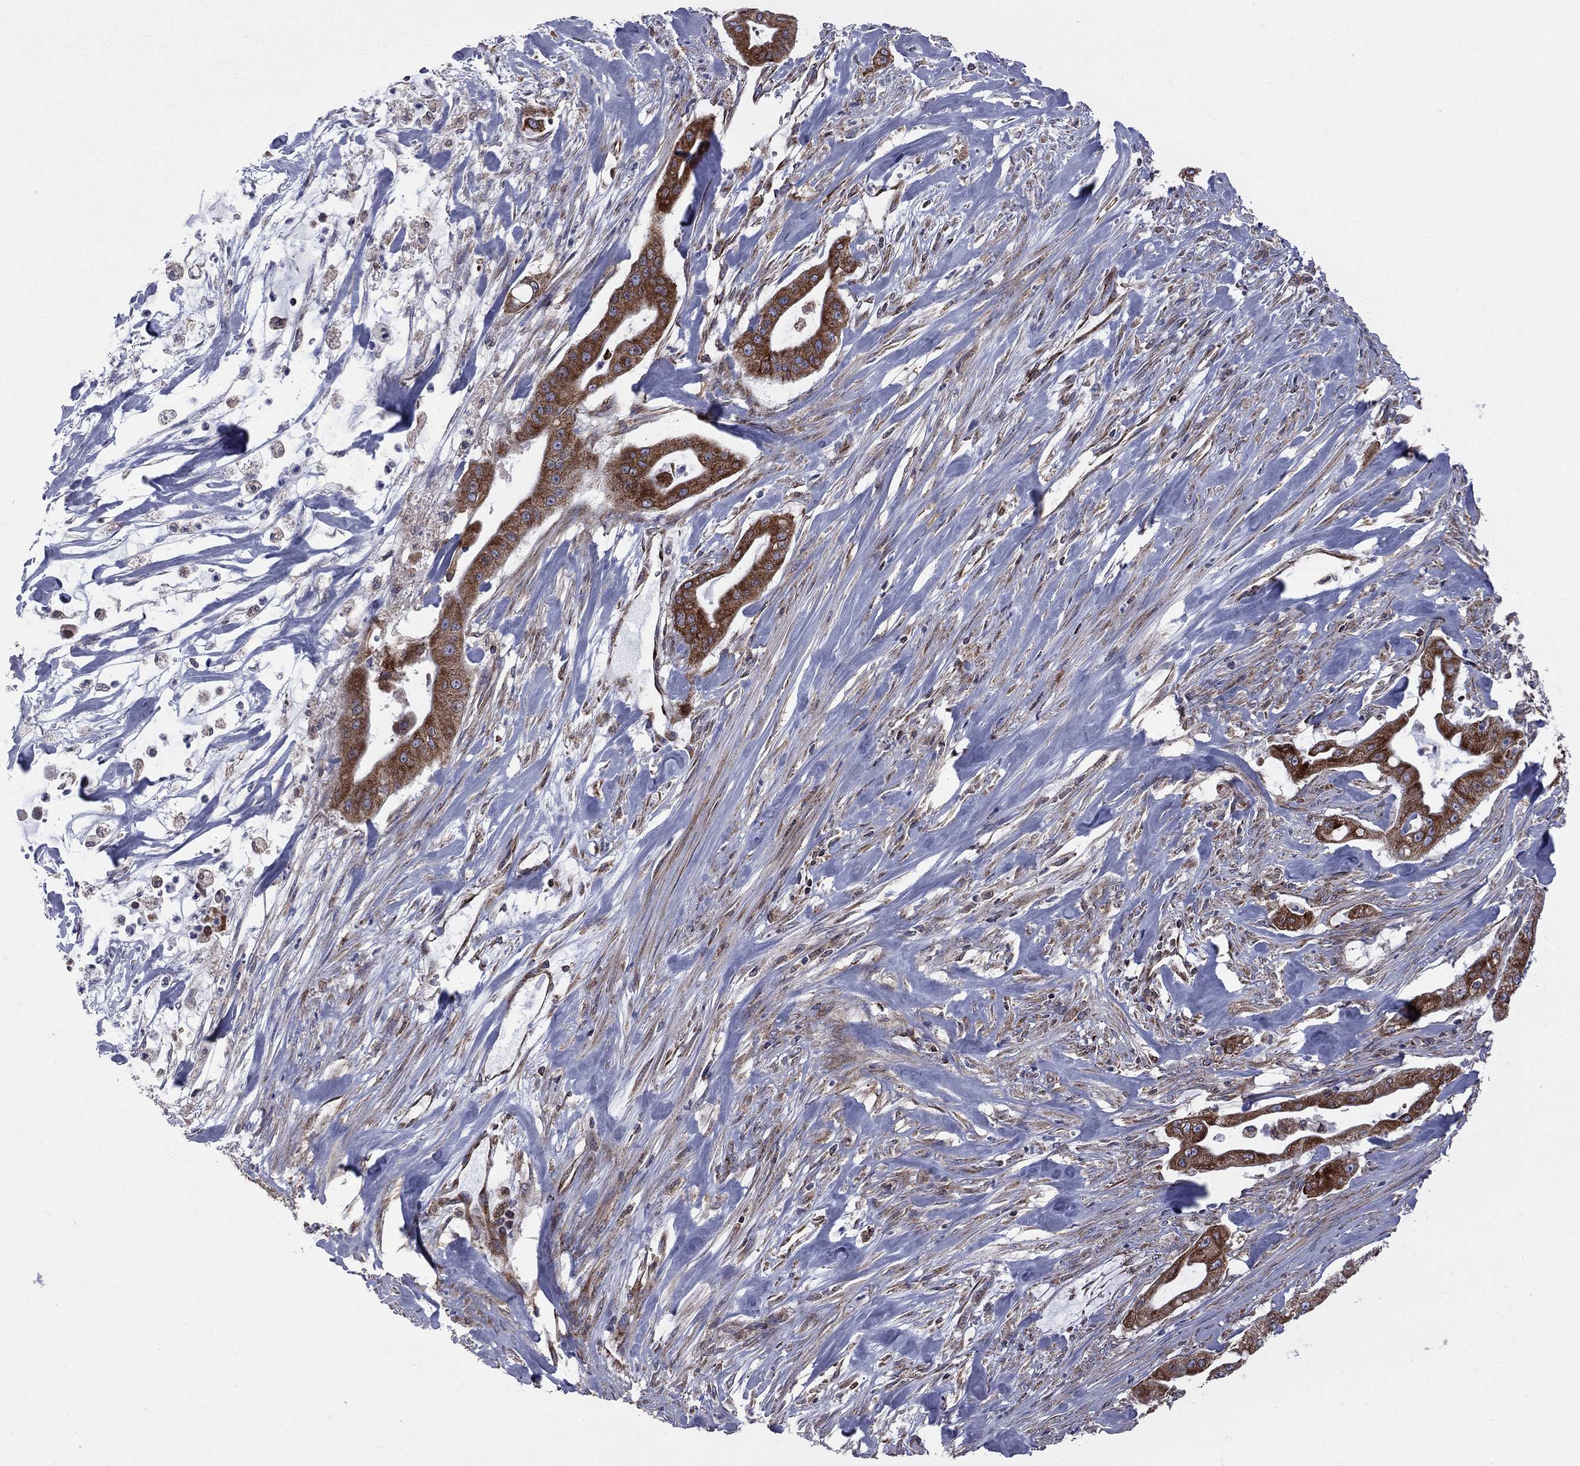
{"staining": {"intensity": "strong", "quantity": ">75%", "location": "cytoplasmic/membranous"}, "tissue": "pancreatic cancer", "cell_type": "Tumor cells", "image_type": "cancer", "snomed": [{"axis": "morphology", "description": "Normal tissue, NOS"}, {"axis": "morphology", "description": "Inflammation, NOS"}, {"axis": "morphology", "description": "Adenocarcinoma, NOS"}, {"axis": "topography", "description": "Pancreas"}], "caption": "Approximately >75% of tumor cells in adenocarcinoma (pancreatic) demonstrate strong cytoplasmic/membranous protein positivity as visualized by brown immunohistochemical staining.", "gene": "CLPTM1", "patient": {"sex": "male", "age": 57}}